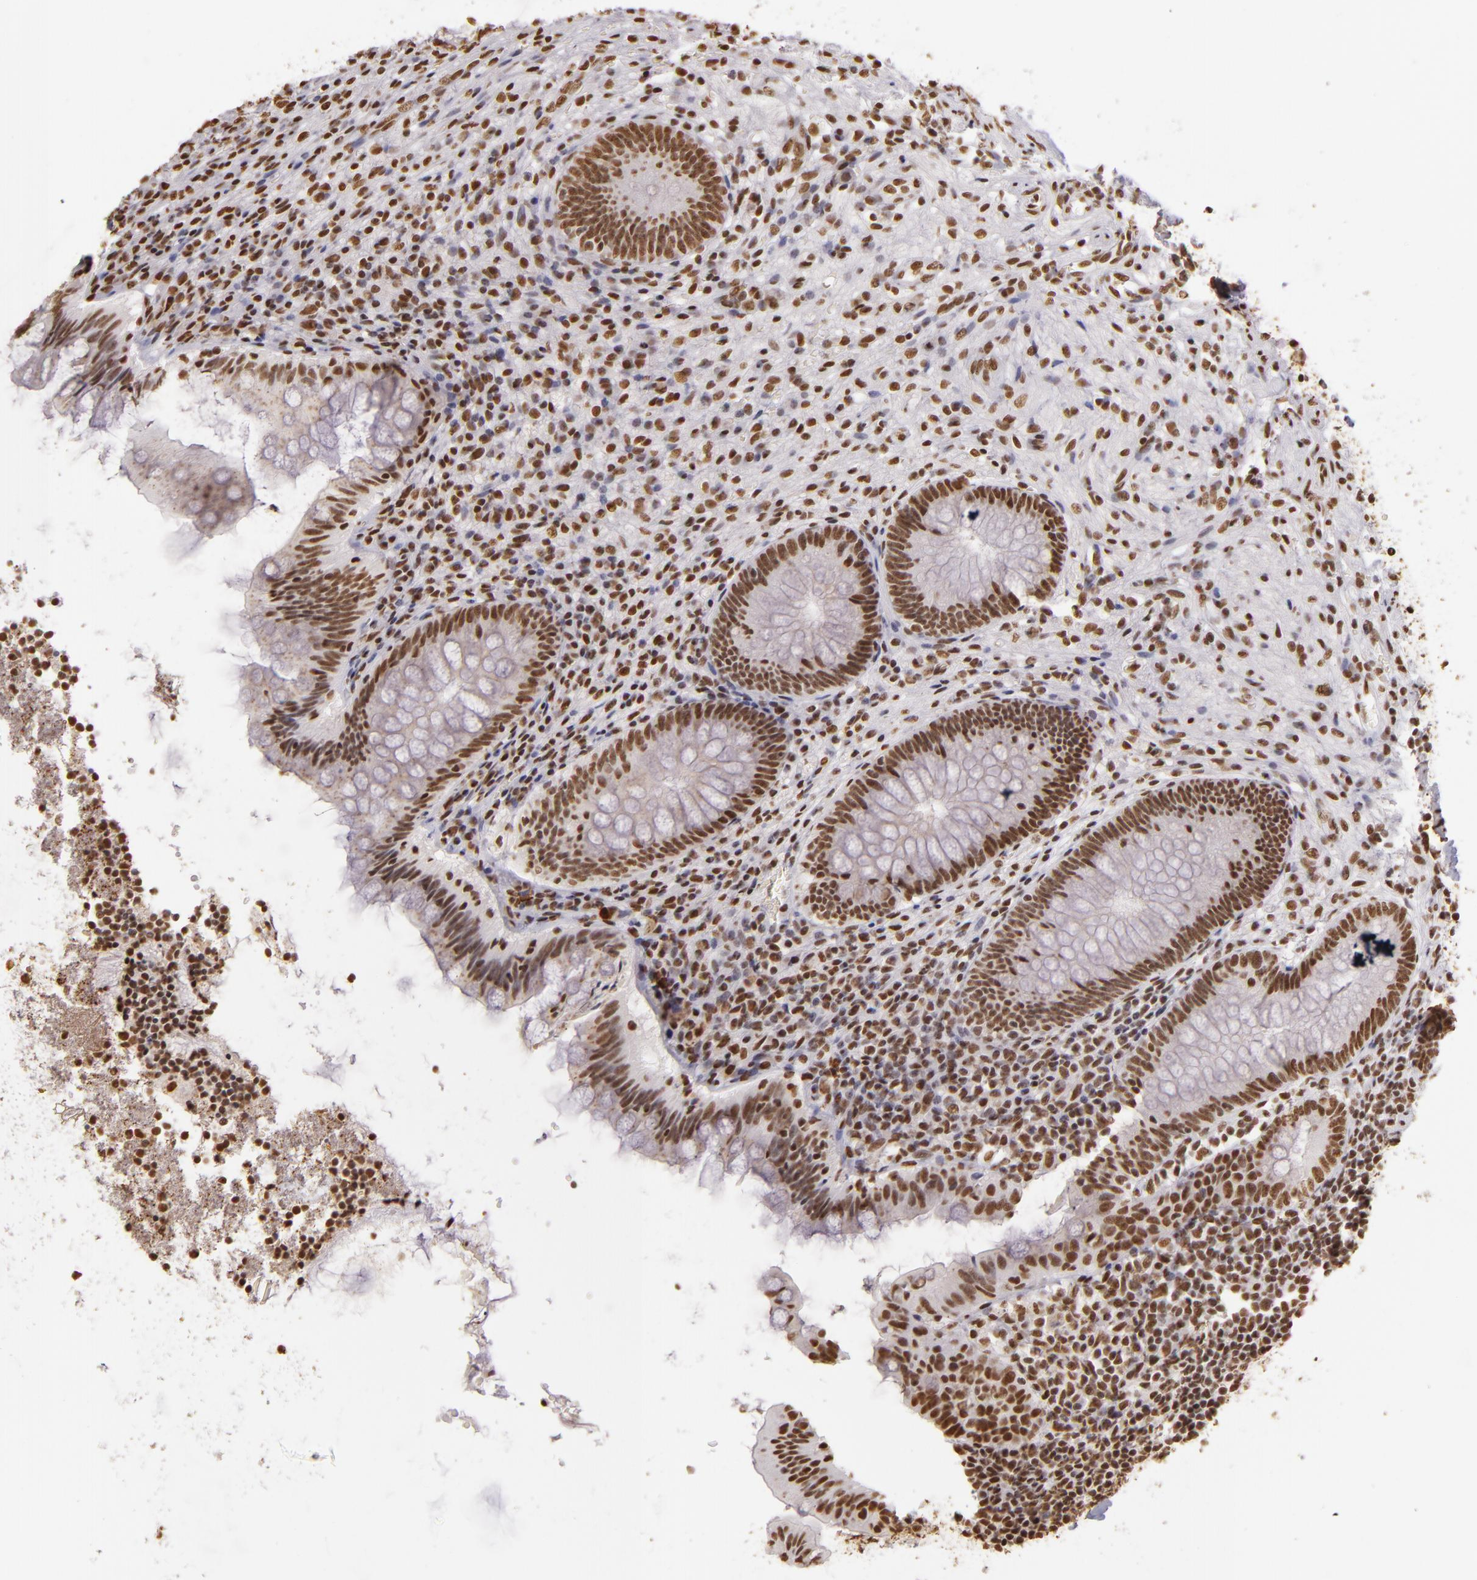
{"staining": {"intensity": "moderate", "quantity": ">75%", "location": "nuclear"}, "tissue": "appendix", "cell_type": "Glandular cells", "image_type": "normal", "snomed": [{"axis": "morphology", "description": "Normal tissue, NOS"}, {"axis": "topography", "description": "Appendix"}], "caption": "Protein staining exhibits moderate nuclear positivity in approximately >75% of glandular cells in benign appendix.", "gene": "PAPOLA", "patient": {"sex": "female", "age": 66}}